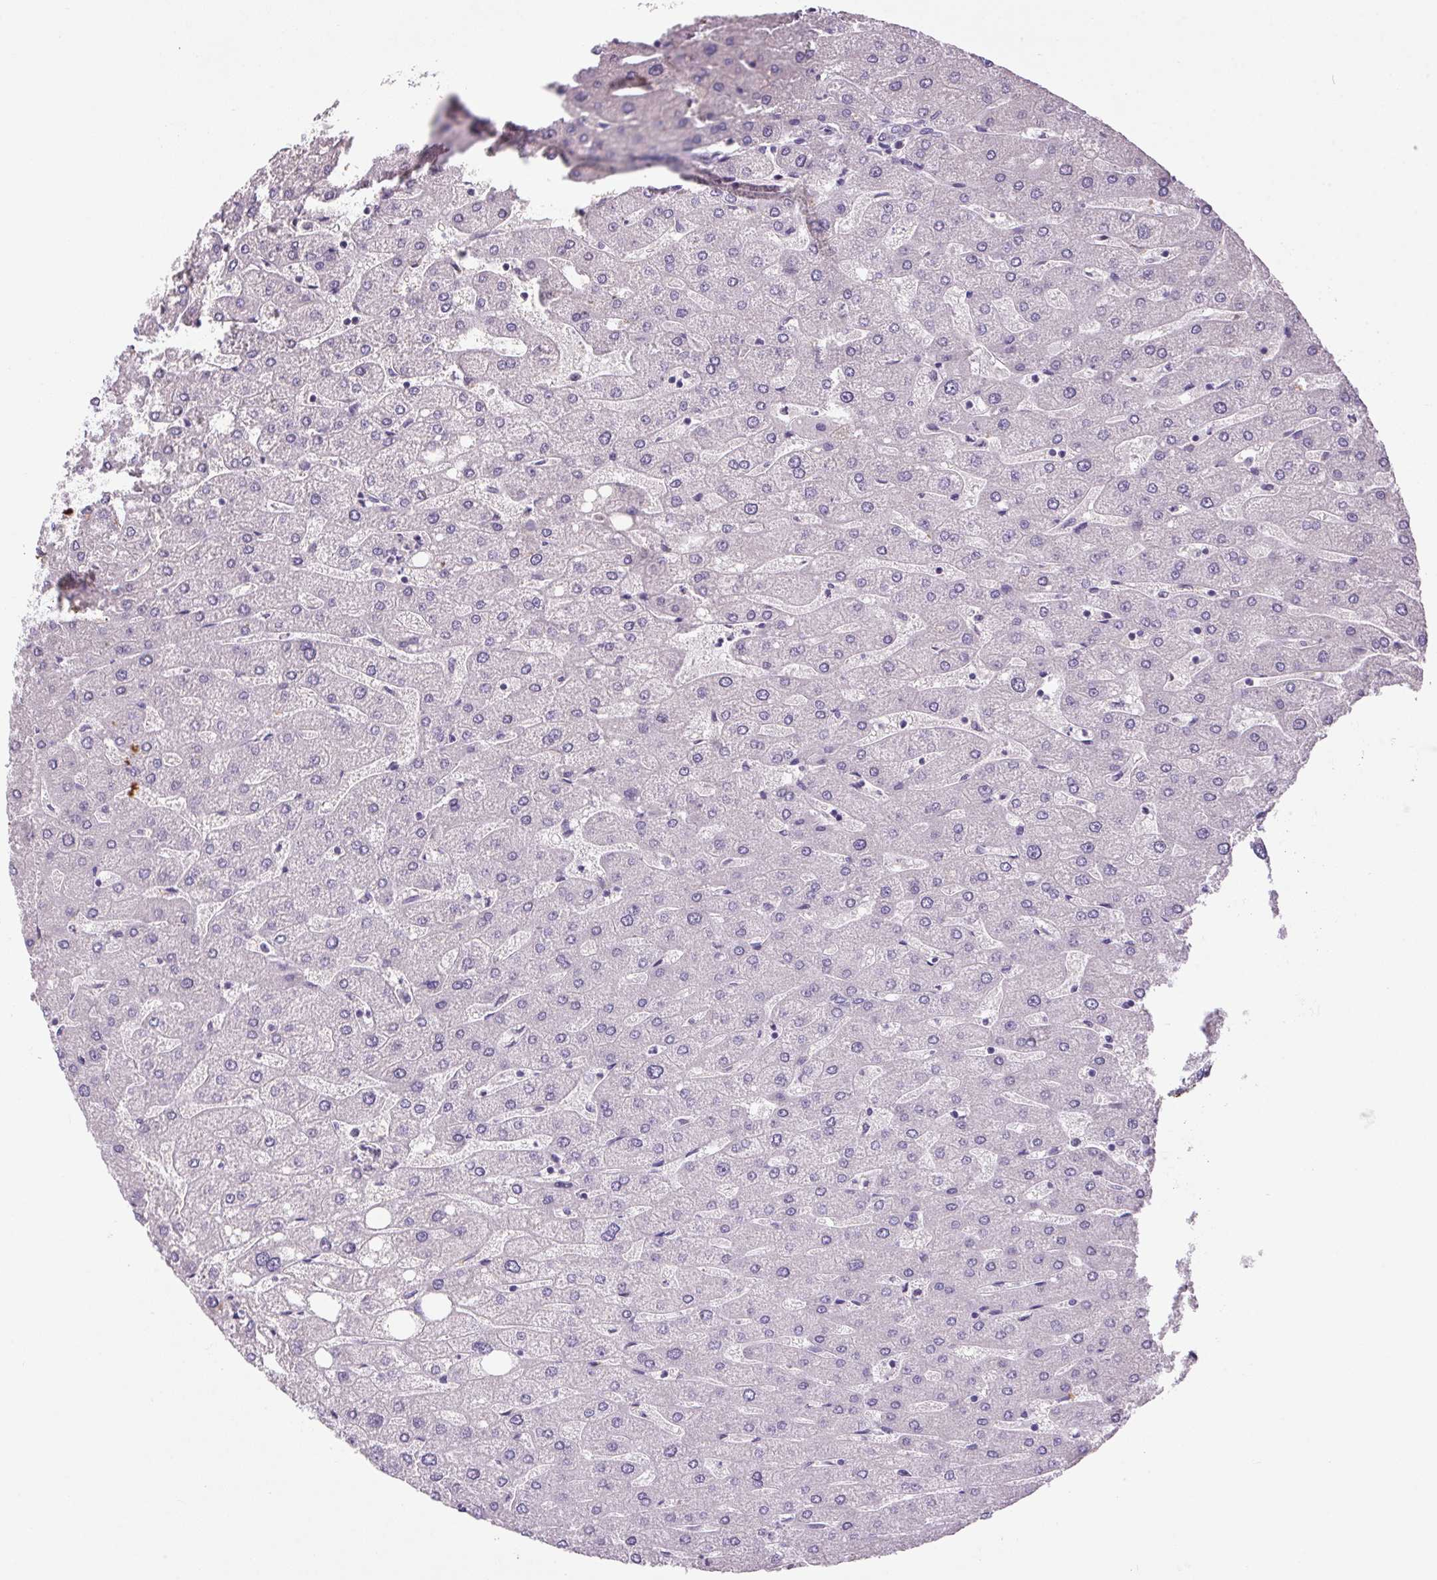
{"staining": {"intensity": "negative", "quantity": "none", "location": "none"}, "tissue": "liver", "cell_type": "Cholangiocytes", "image_type": "normal", "snomed": [{"axis": "morphology", "description": "Normal tissue, NOS"}, {"axis": "topography", "description": "Liver"}], "caption": "Immunohistochemical staining of normal liver displays no significant expression in cholangiocytes.", "gene": "VWA3B", "patient": {"sex": "male", "age": 67}}